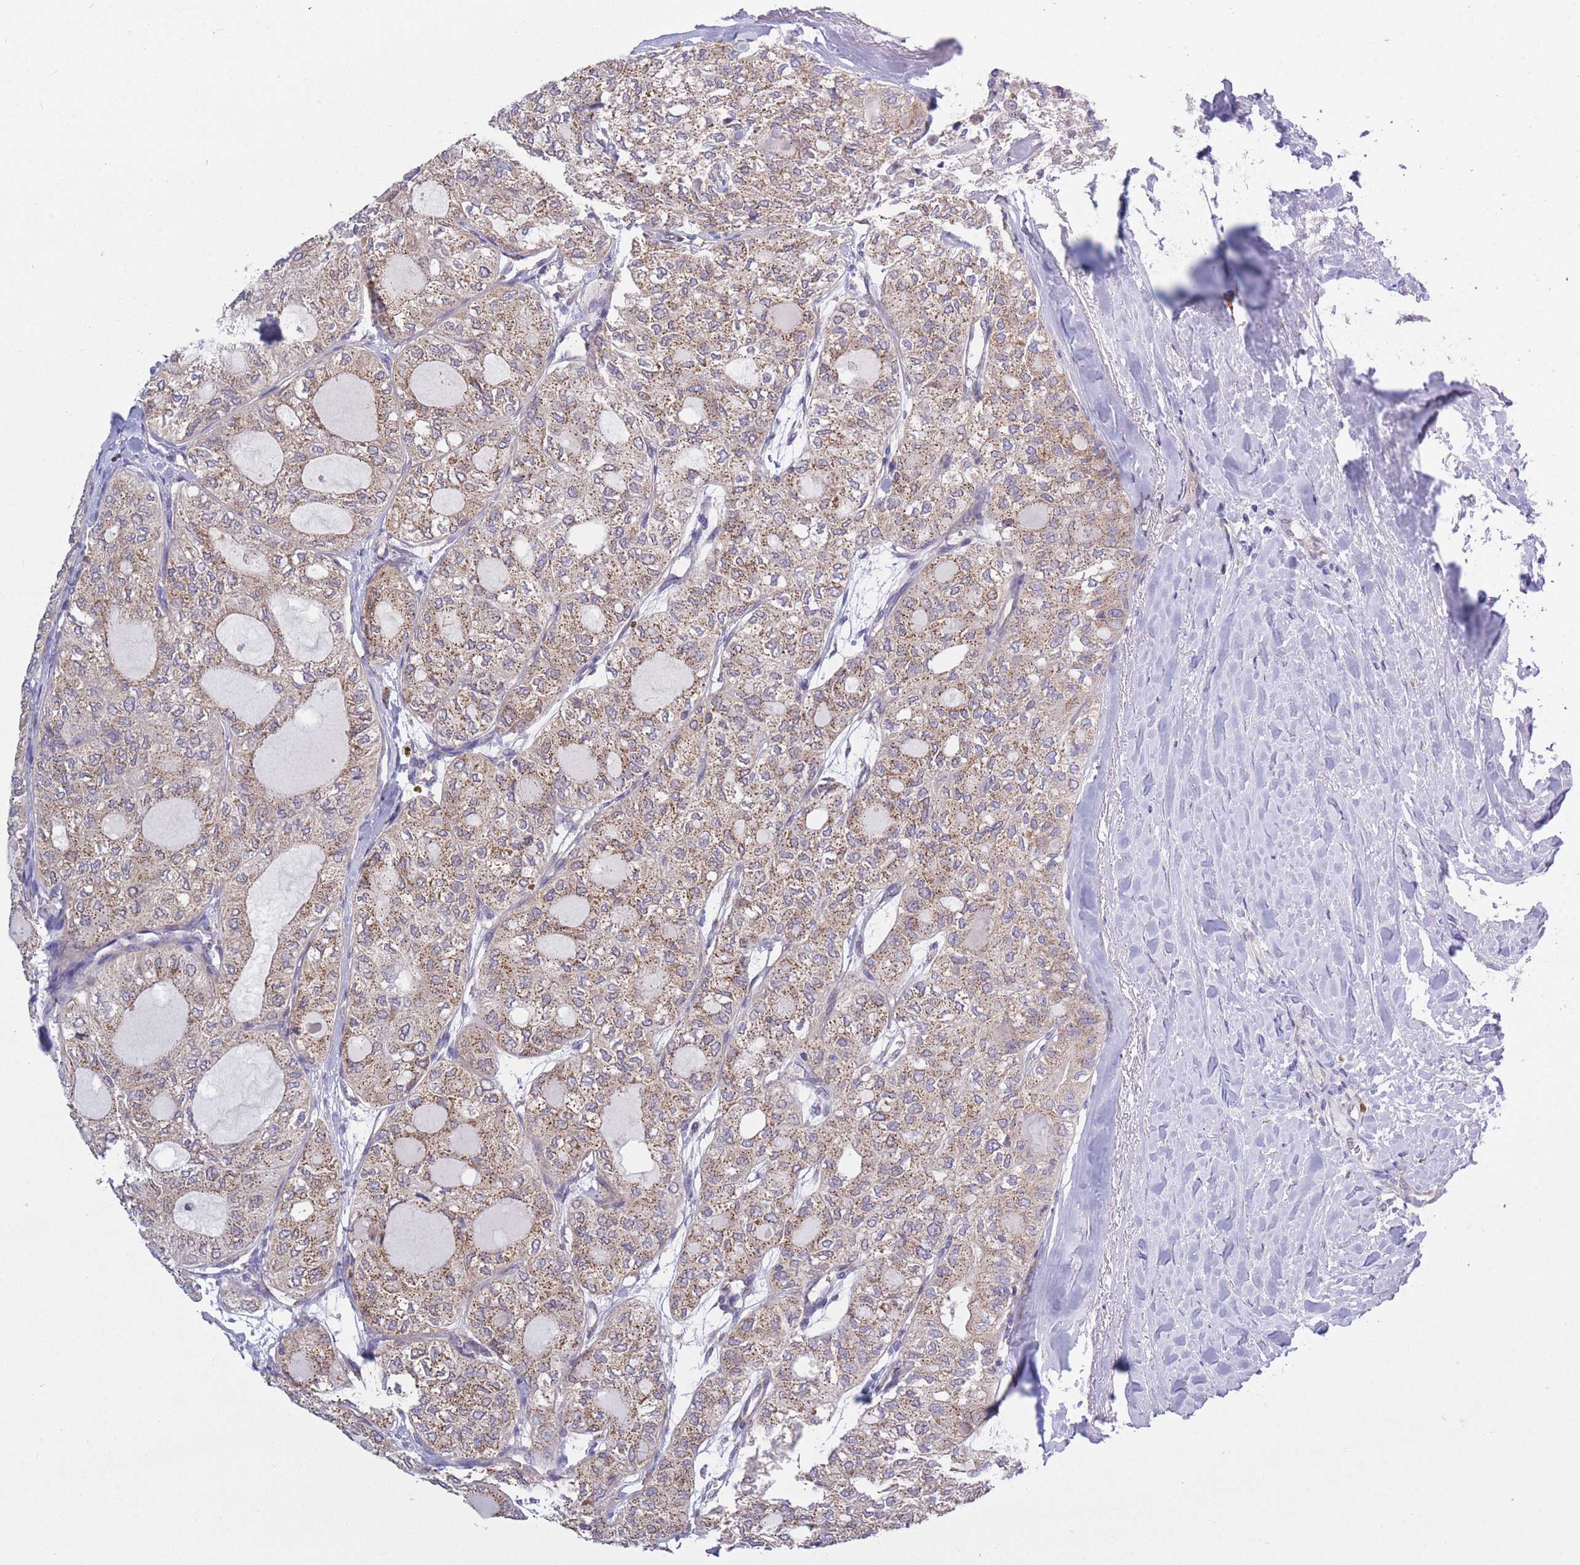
{"staining": {"intensity": "moderate", "quantity": "25%-75%", "location": "cytoplasmic/membranous"}, "tissue": "thyroid cancer", "cell_type": "Tumor cells", "image_type": "cancer", "snomed": [{"axis": "morphology", "description": "Follicular adenoma carcinoma, NOS"}, {"axis": "topography", "description": "Thyroid gland"}], "caption": "Immunohistochemistry (IHC) of human thyroid cancer (follicular adenoma carcinoma) shows medium levels of moderate cytoplasmic/membranous positivity in about 25%-75% of tumor cells.", "gene": "COPG2", "patient": {"sex": "male", "age": 75}}